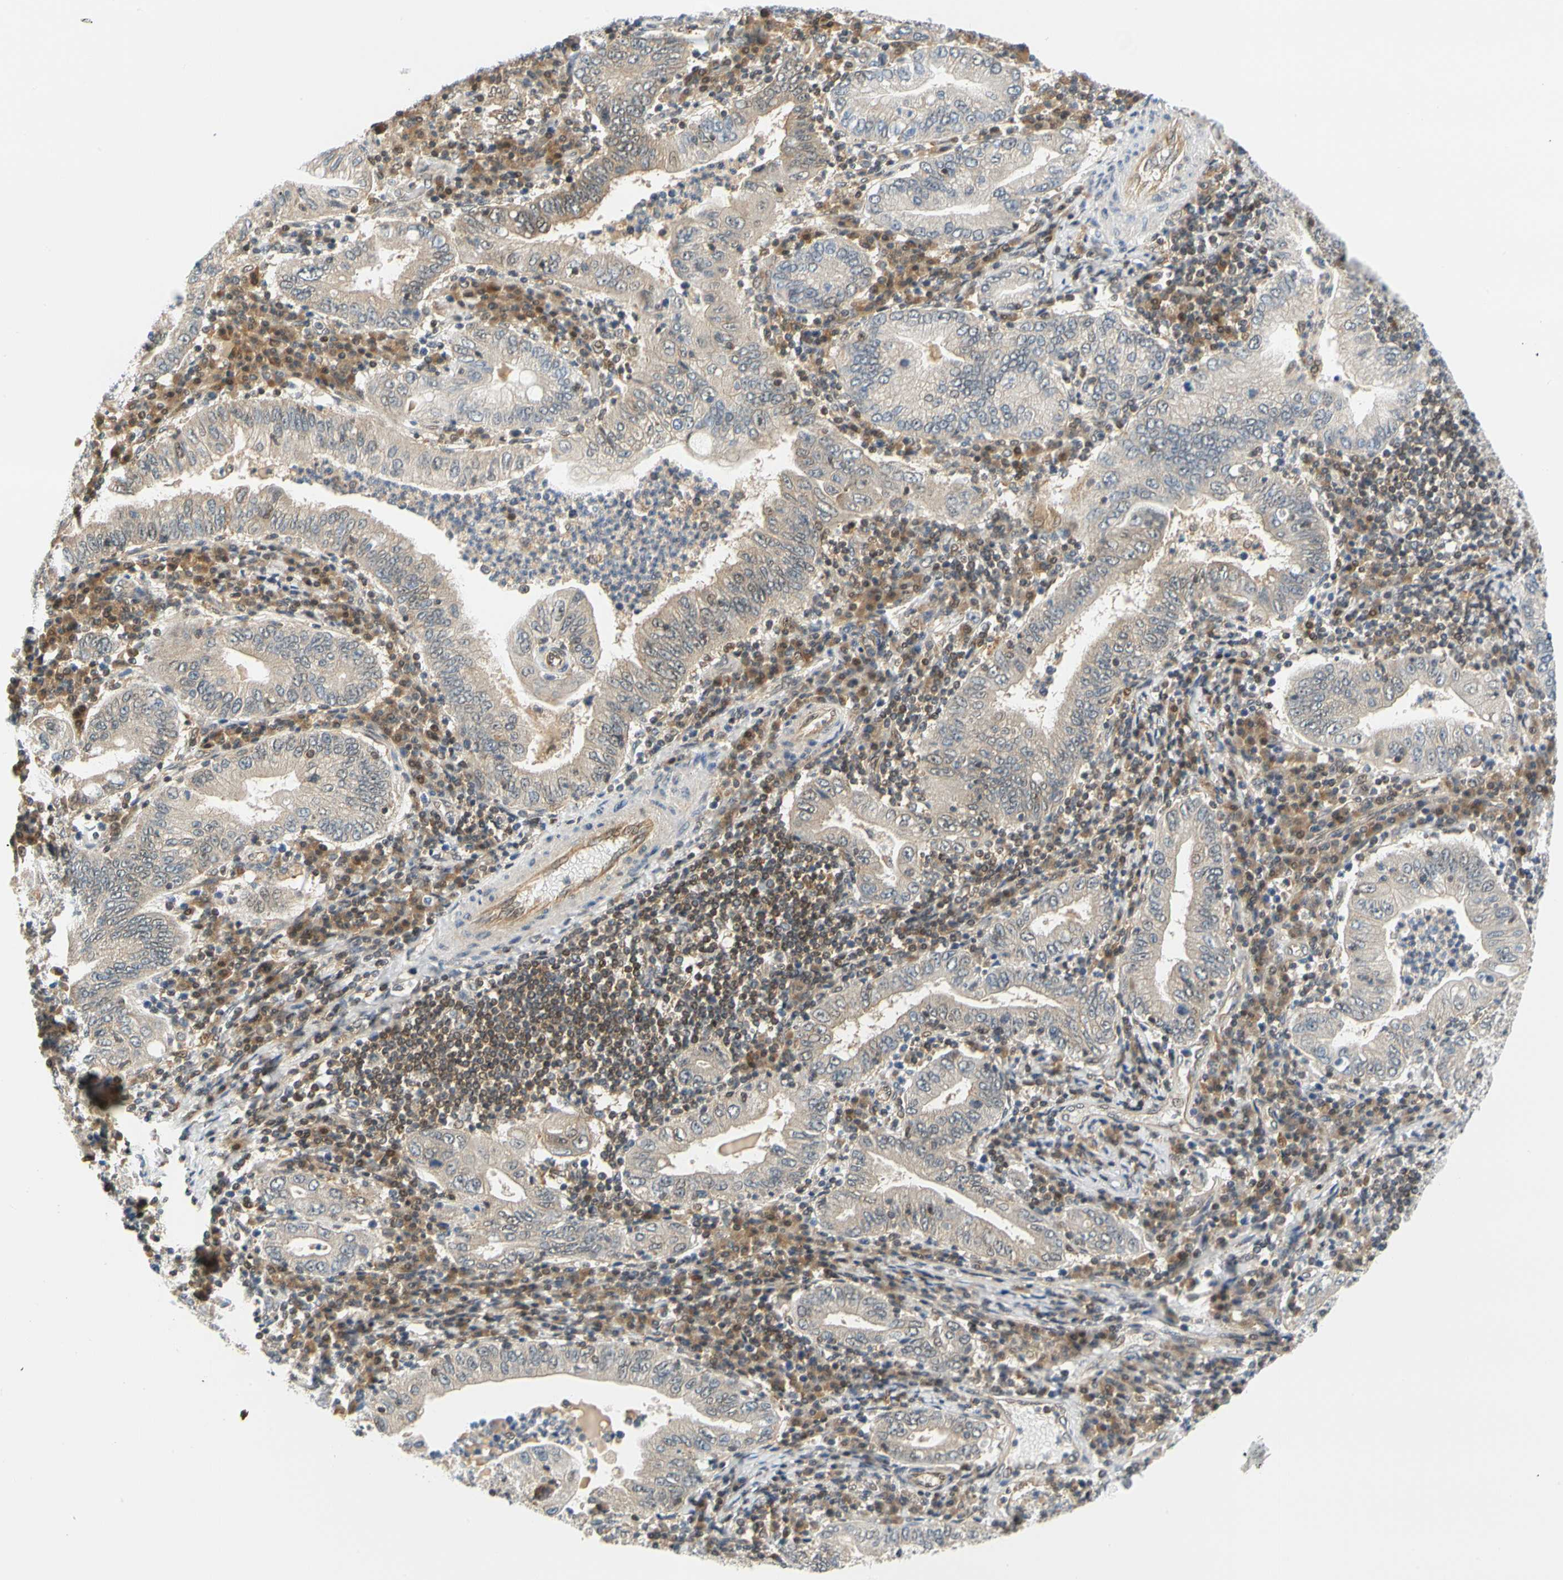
{"staining": {"intensity": "negative", "quantity": "none", "location": "none"}, "tissue": "stomach cancer", "cell_type": "Tumor cells", "image_type": "cancer", "snomed": [{"axis": "morphology", "description": "Normal tissue, NOS"}, {"axis": "morphology", "description": "Adenocarcinoma, NOS"}, {"axis": "topography", "description": "Esophagus"}, {"axis": "topography", "description": "Stomach, upper"}, {"axis": "topography", "description": "Peripheral nerve tissue"}], "caption": "High magnification brightfield microscopy of adenocarcinoma (stomach) stained with DAB (3,3'-diaminobenzidine) (brown) and counterstained with hematoxylin (blue): tumor cells show no significant positivity.", "gene": "MAPK9", "patient": {"sex": "male", "age": 62}}